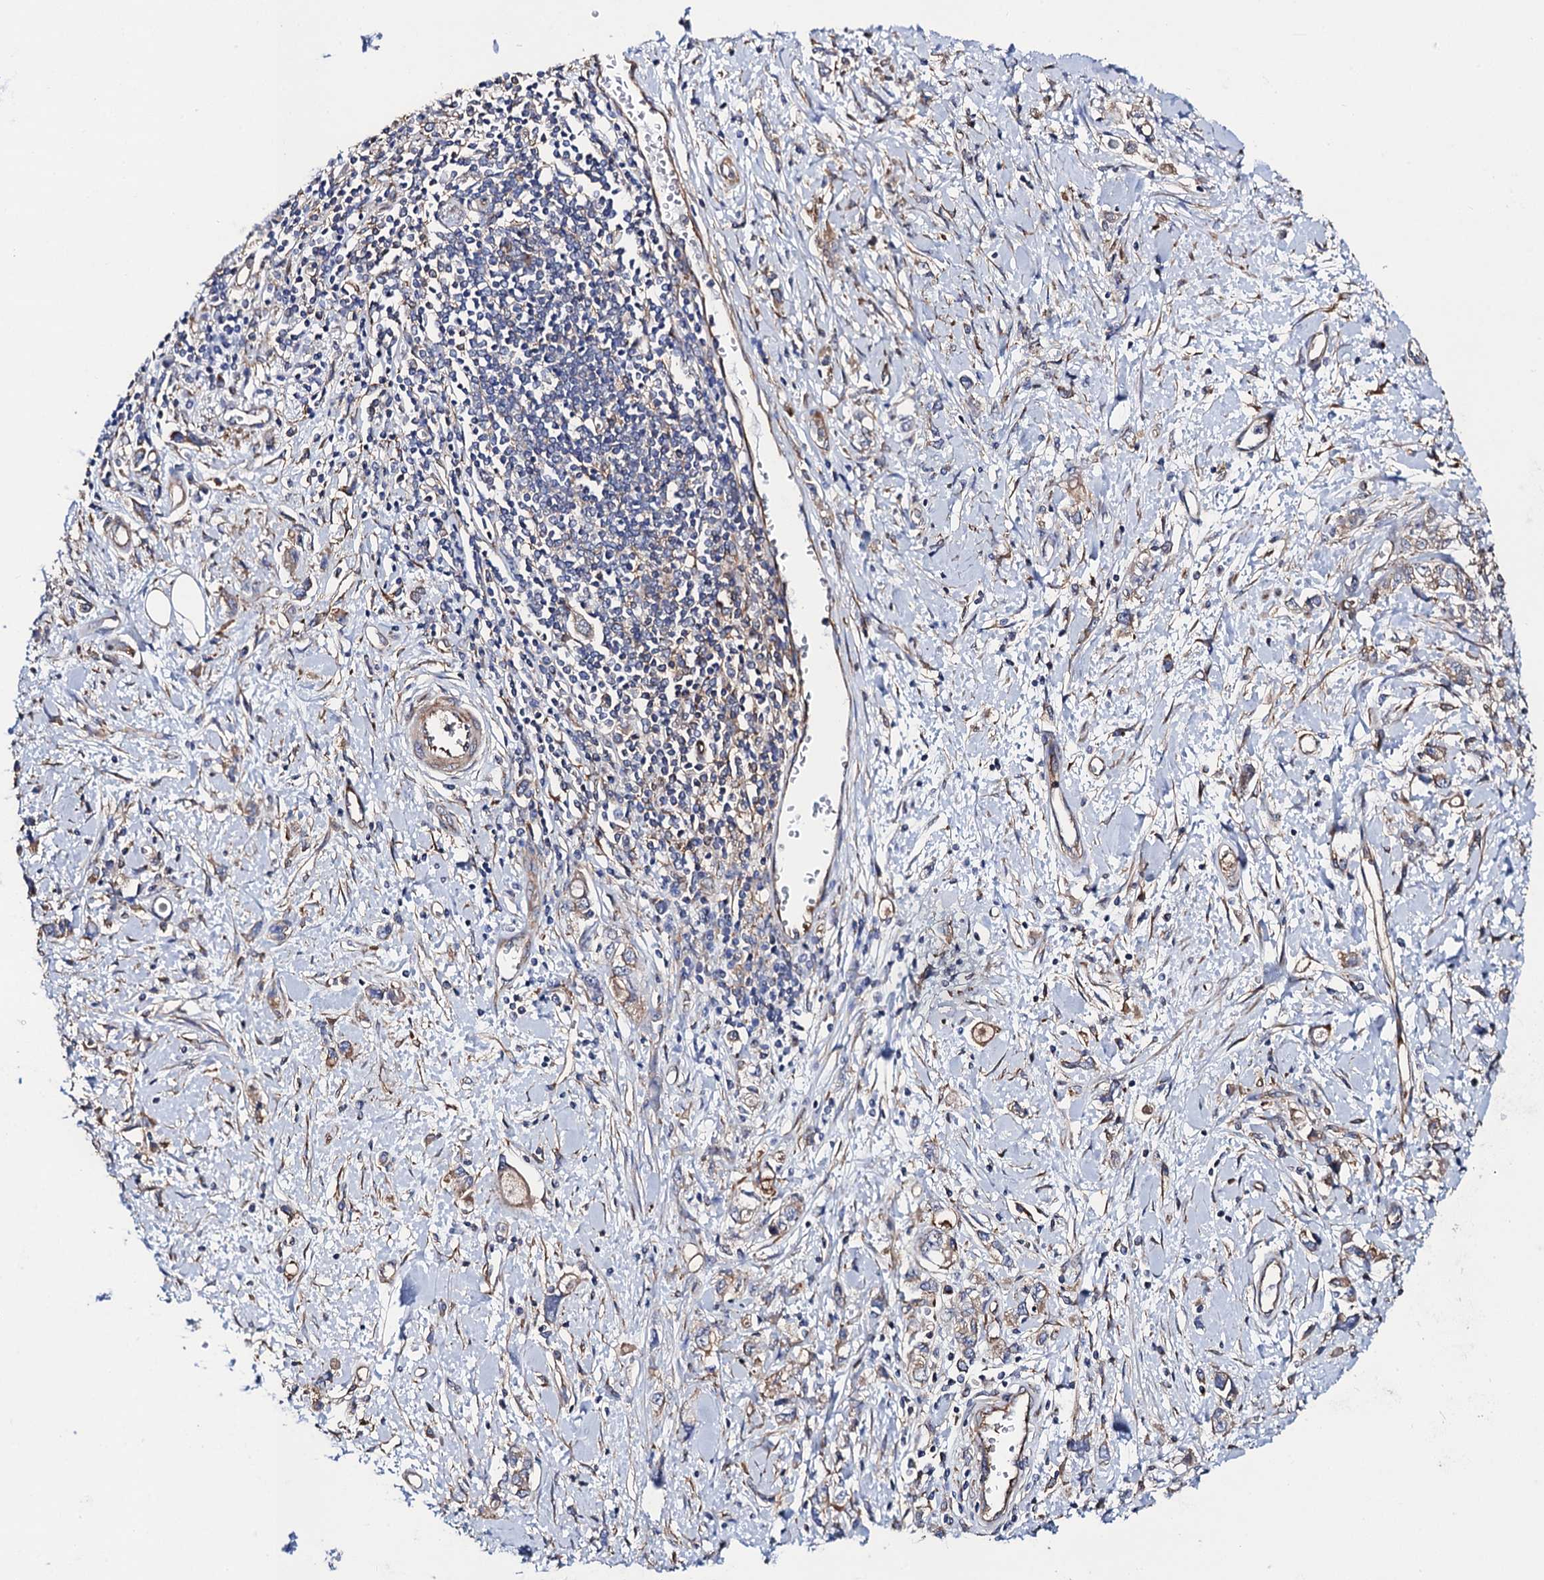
{"staining": {"intensity": "weak", "quantity": "<25%", "location": "cytoplasmic/membranous"}, "tissue": "stomach cancer", "cell_type": "Tumor cells", "image_type": "cancer", "snomed": [{"axis": "morphology", "description": "Adenocarcinoma, NOS"}, {"axis": "topography", "description": "Stomach"}], "caption": "Immunohistochemical staining of stomach cancer (adenocarcinoma) displays no significant staining in tumor cells. (Immunohistochemistry, brightfield microscopy, high magnification).", "gene": "DYDC1", "patient": {"sex": "female", "age": 76}}